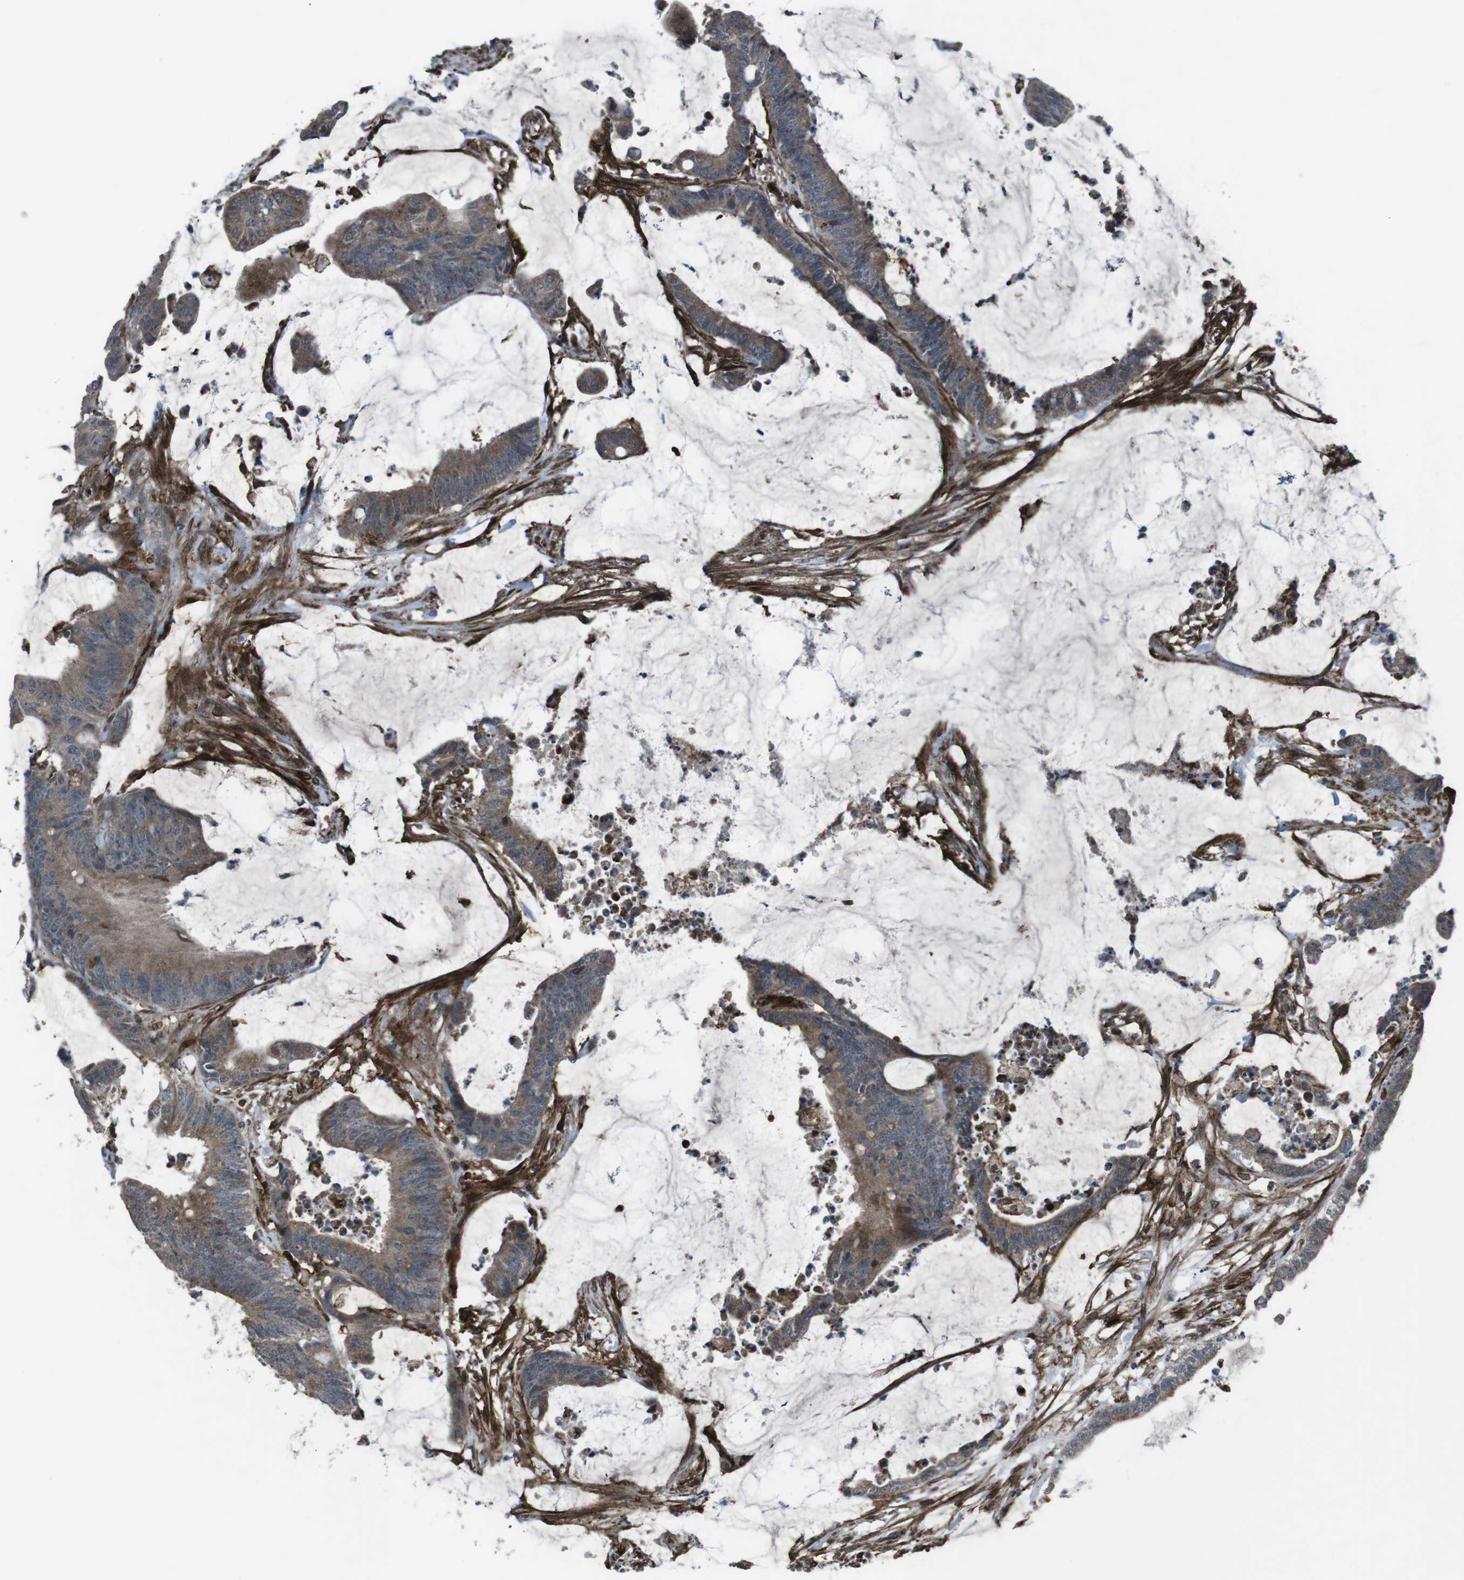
{"staining": {"intensity": "moderate", "quantity": ">75%", "location": "cytoplasmic/membranous"}, "tissue": "colorectal cancer", "cell_type": "Tumor cells", "image_type": "cancer", "snomed": [{"axis": "morphology", "description": "Adenocarcinoma, NOS"}, {"axis": "topography", "description": "Rectum"}], "caption": "The image exhibits staining of colorectal cancer (adenocarcinoma), revealing moderate cytoplasmic/membranous protein staining (brown color) within tumor cells. The protein is shown in brown color, while the nuclei are stained blue.", "gene": "GDF10", "patient": {"sex": "female", "age": 66}}